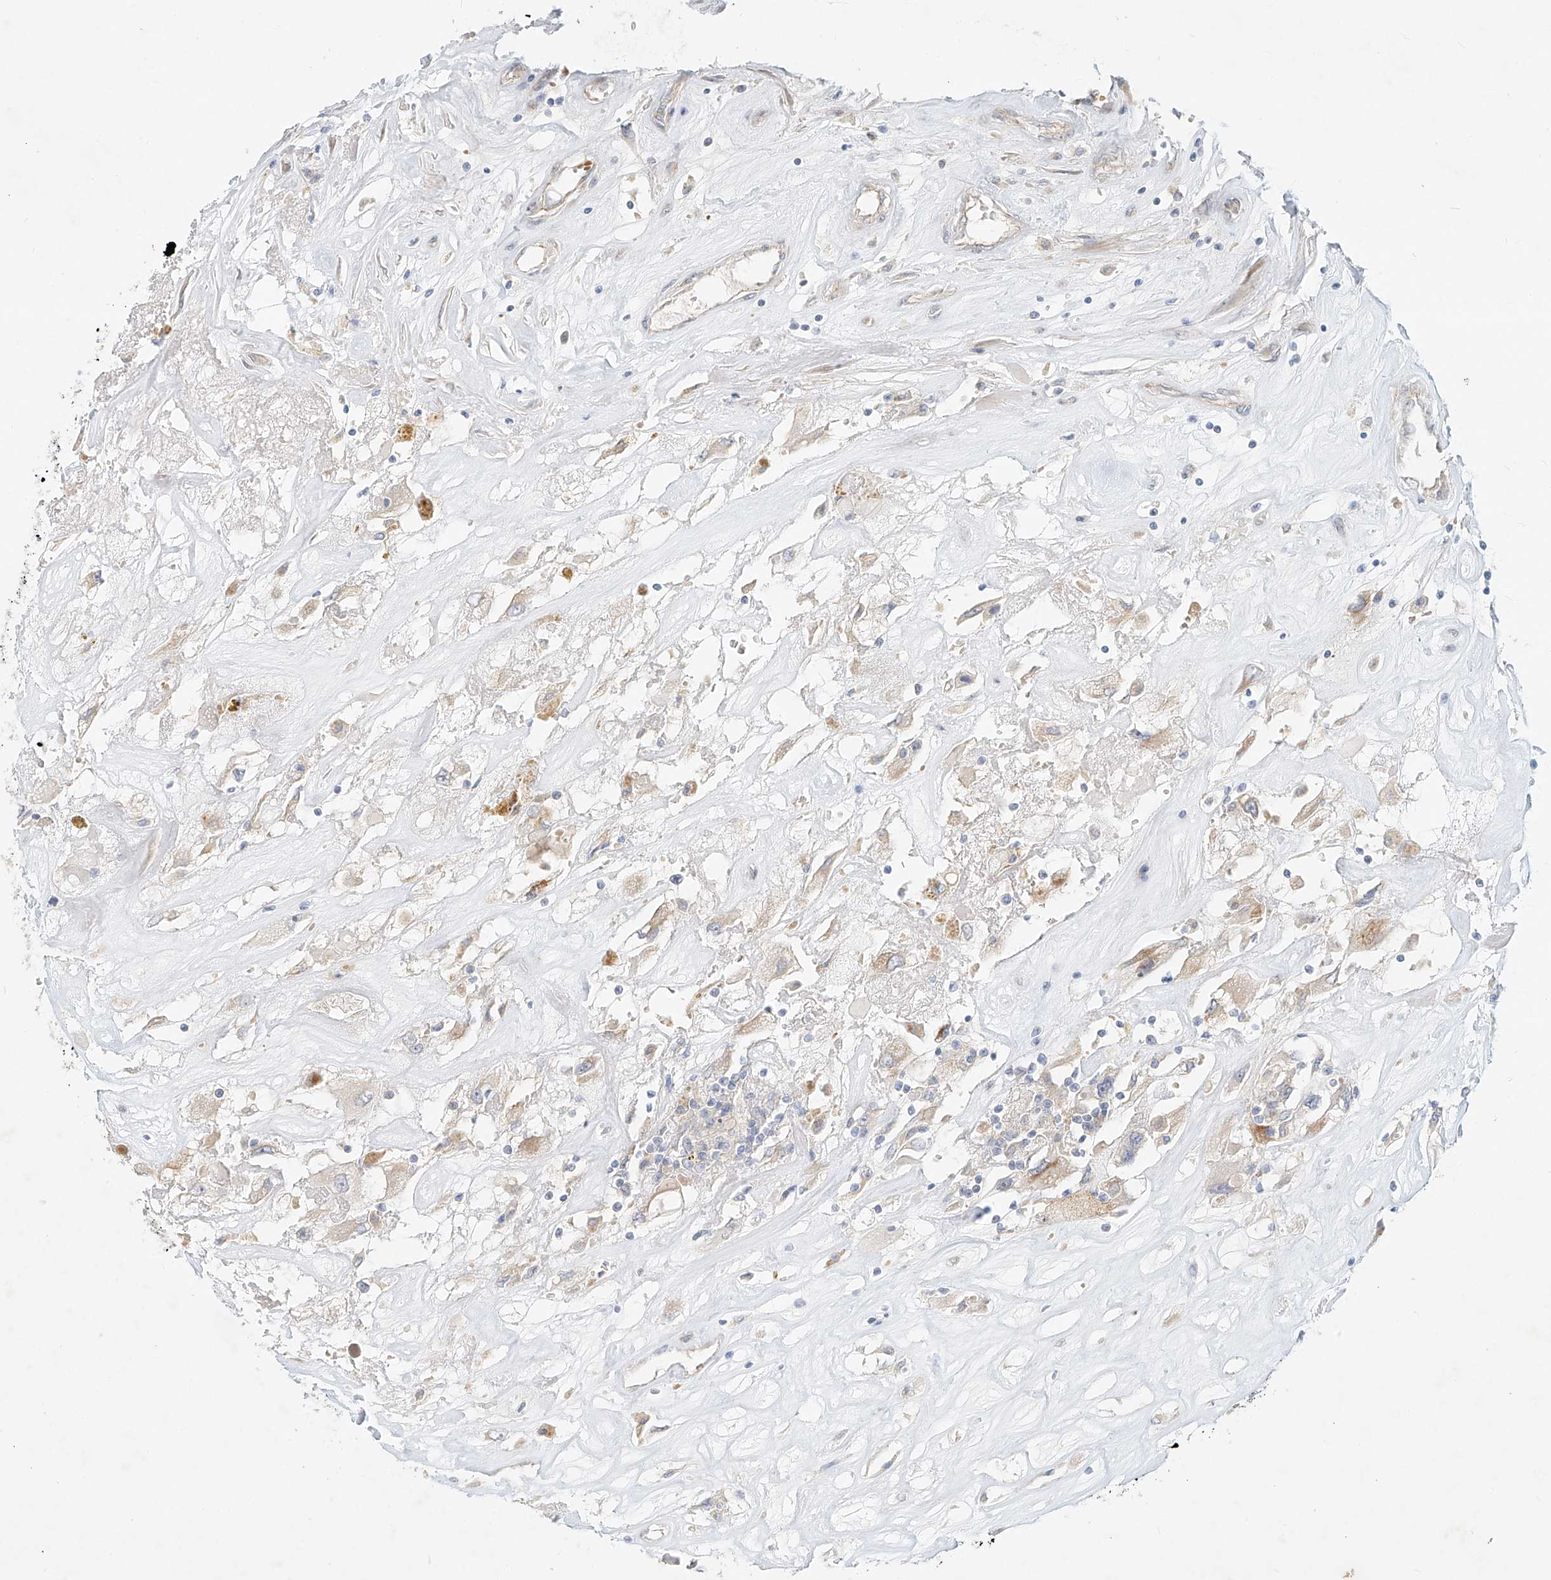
{"staining": {"intensity": "negative", "quantity": "none", "location": "none"}, "tissue": "renal cancer", "cell_type": "Tumor cells", "image_type": "cancer", "snomed": [{"axis": "morphology", "description": "Adenocarcinoma, NOS"}, {"axis": "topography", "description": "Kidney"}], "caption": "There is no significant staining in tumor cells of renal adenocarcinoma.", "gene": "SYTL3", "patient": {"sex": "female", "age": 52}}